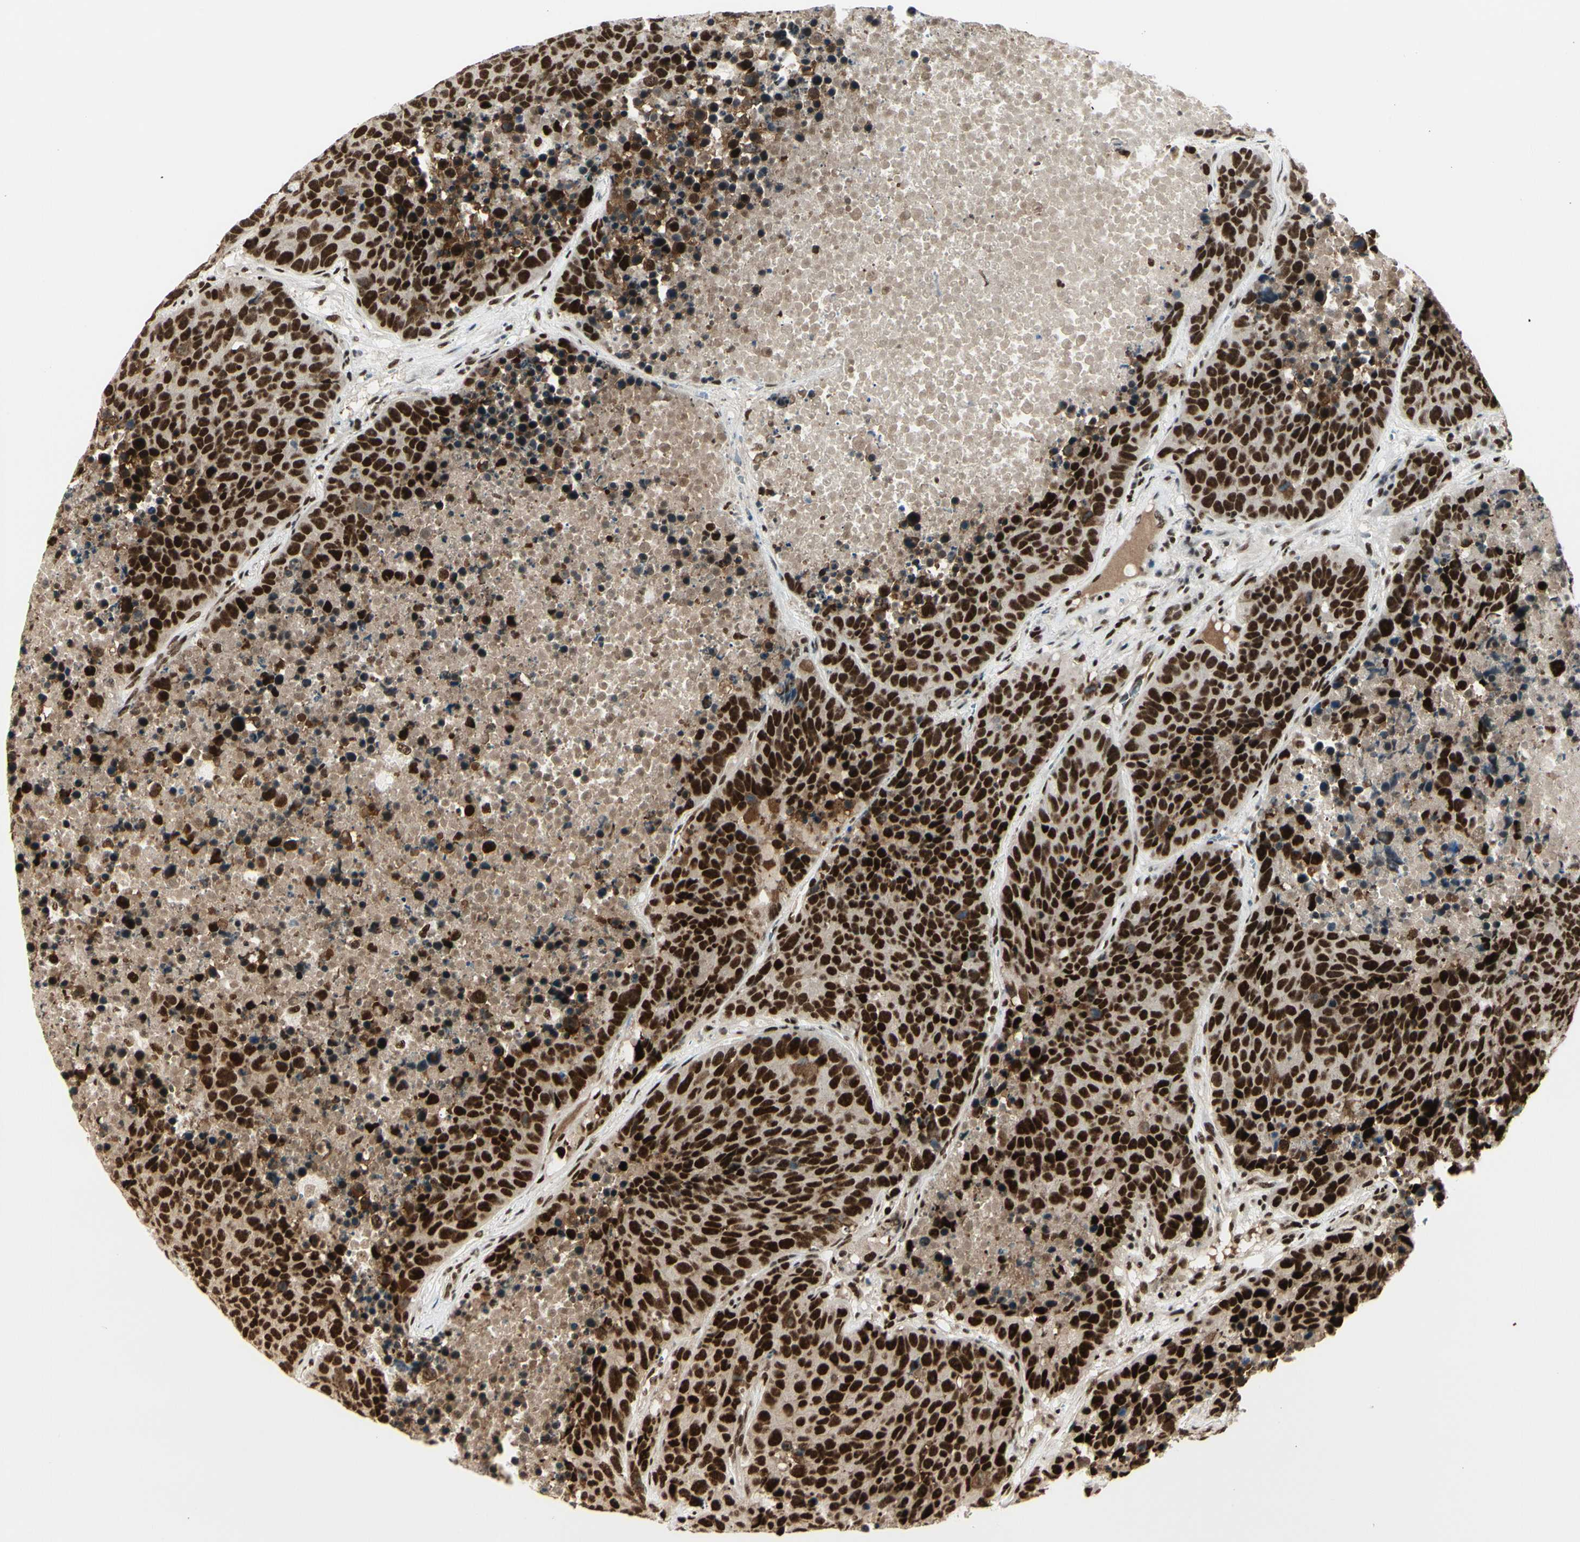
{"staining": {"intensity": "strong", "quantity": ">75%", "location": "nuclear"}, "tissue": "carcinoid", "cell_type": "Tumor cells", "image_type": "cancer", "snomed": [{"axis": "morphology", "description": "Carcinoid, malignant, NOS"}, {"axis": "topography", "description": "Lung"}], "caption": "Immunohistochemistry image of malignant carcinoid stained for a protein (brown), which demonstrates high levels of strong nuclear expression in approximately >75% of tumor cells.", "gene": "HEXIM1", "patient": {"sex": "male", "age": 60}}